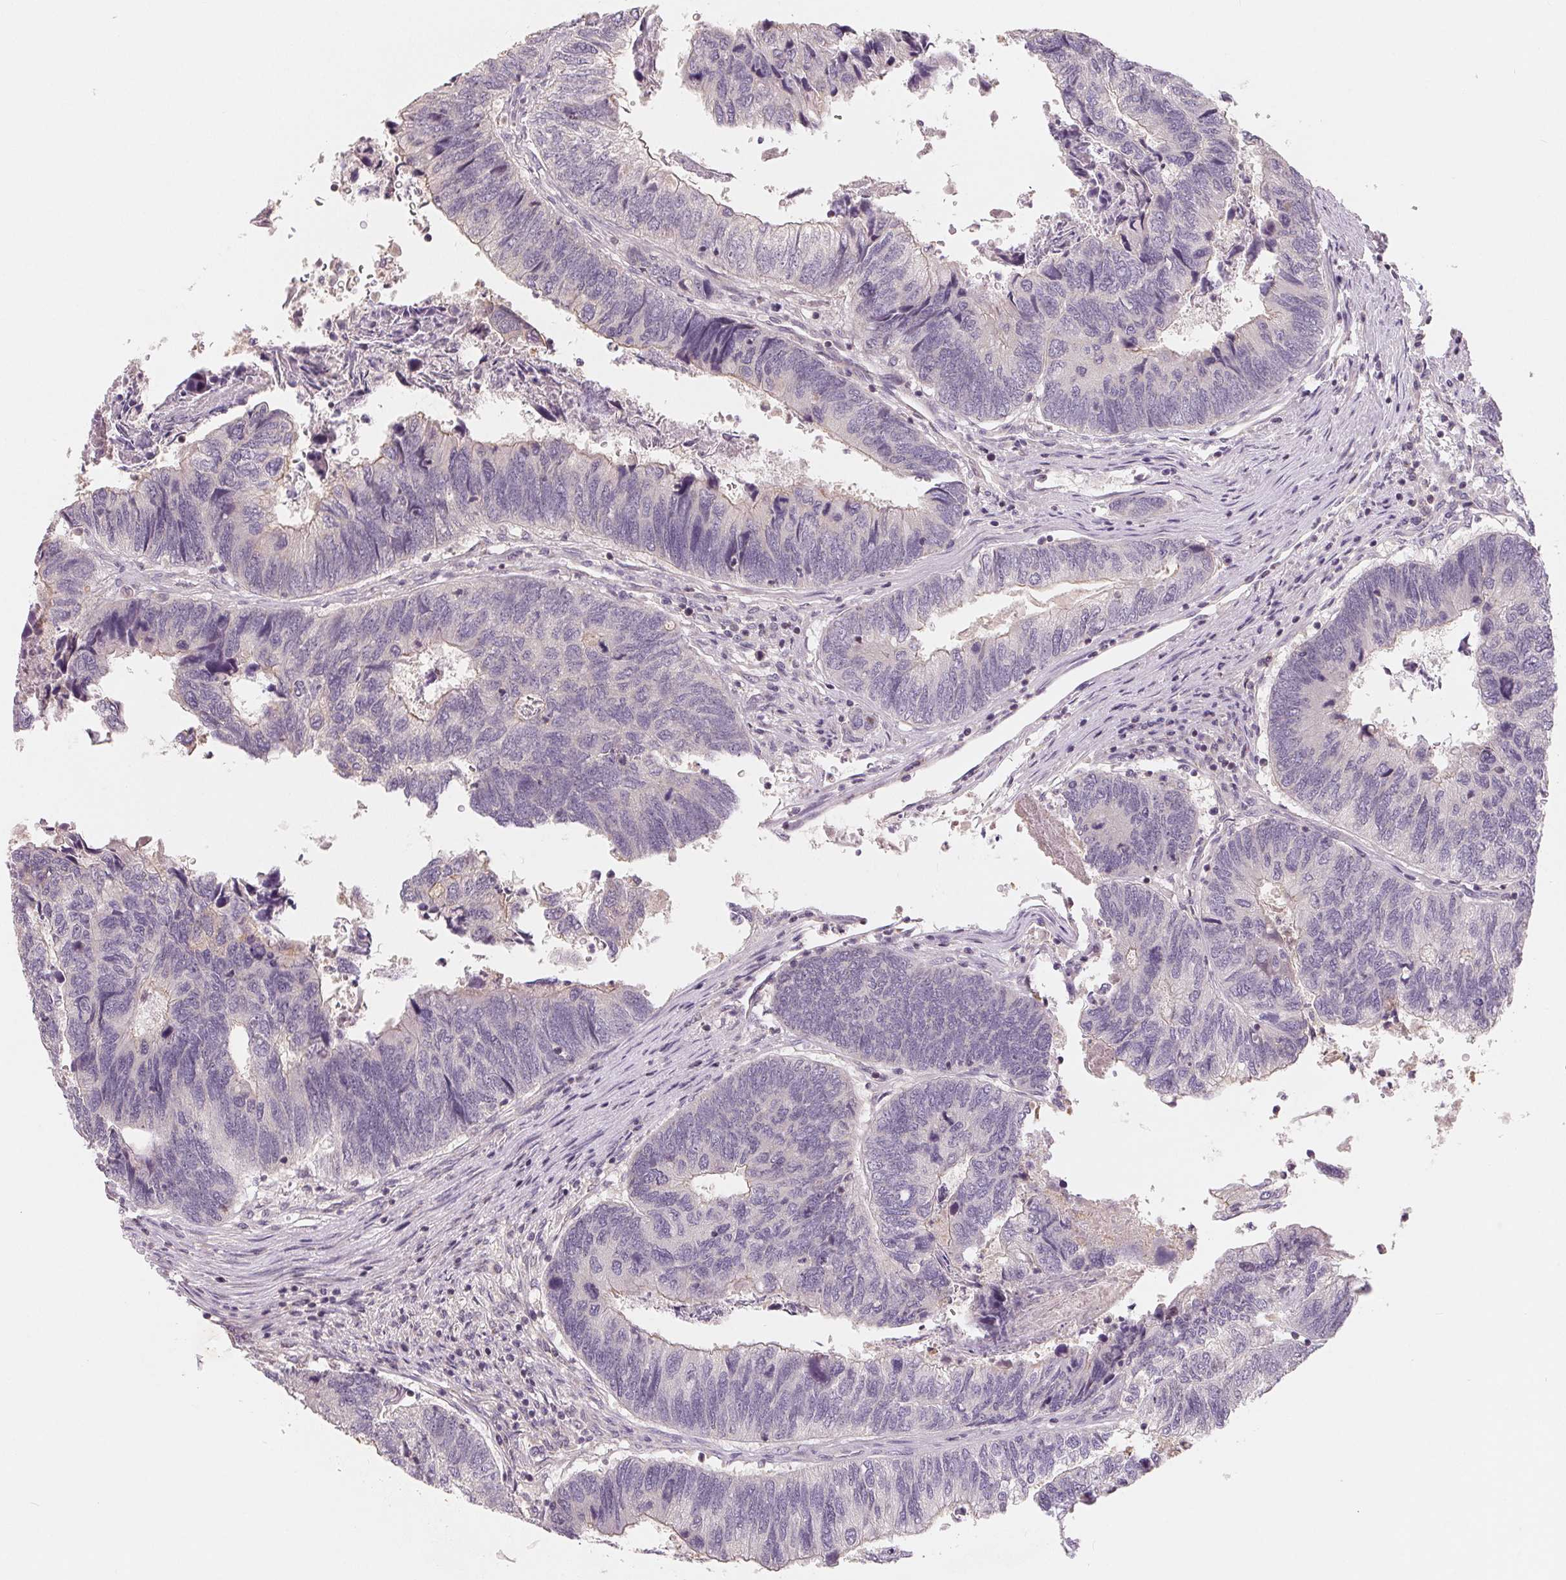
{"staining": {"intensity": "negative", "quantity": "none", "location": "none"}, "tissue": "colorectal cancer", "cell_type": "Tumor cells", "image_type": "cancer", "snomed": [{"axis": "morphology", "description": "Adenocarcinoma, NOS"}, {"axis": "topography", "description": "Colon"}], "caption": "Immunohistochemistry image of neoplastic tissue: human colorectal cancer stained with DAB (3,3'-diaminobenzidine) displays no significant protein staining in tumor cells. The staining is performed using DAB (3,3'-diaminobenzidine) brown chromogen with nuclei counter-stained in using hematoxylin.", "gene": "AQP8", "patient": {"sex": "female", "age": 67}}